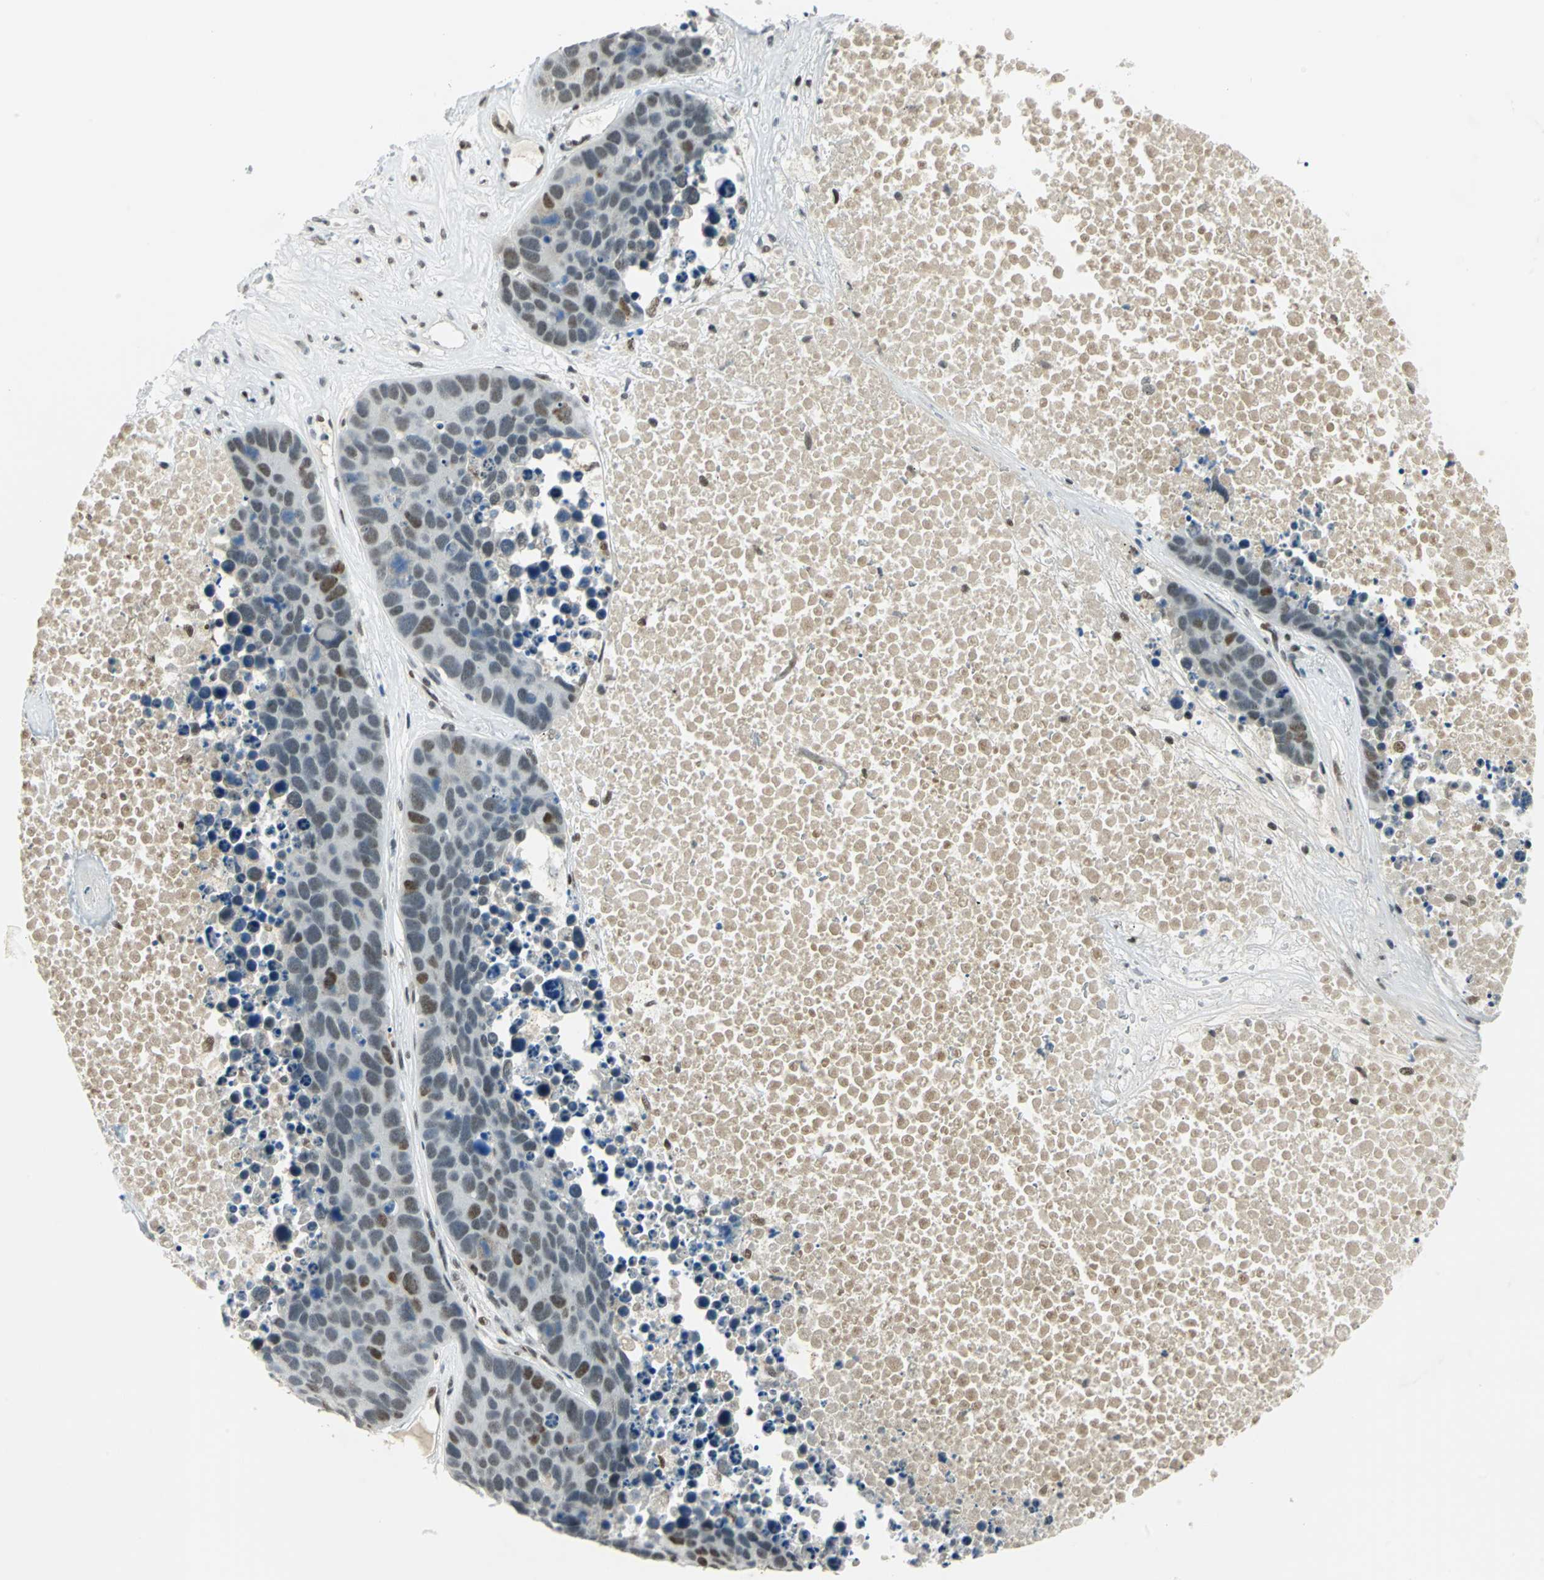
{"staining": {"intensity": "weak", "quantity": "<25%", "location": "nuclear"}, "tissue": "carcinoid", "cell_type": "Tumor cells", "image_type": "cancer", "snomed": [{"axis": "morphology", "description": "Carcinoid, malignant, NOS"}, {"axis": "topography", "description": "Lung"}], "caption": "The immunohistochemistry photomicrograph has no significant staining in tumor cells of carcinoid (malignant) tissue.", "gene": "MTMR10", "patient": {"sex": "male", "age": 60}}